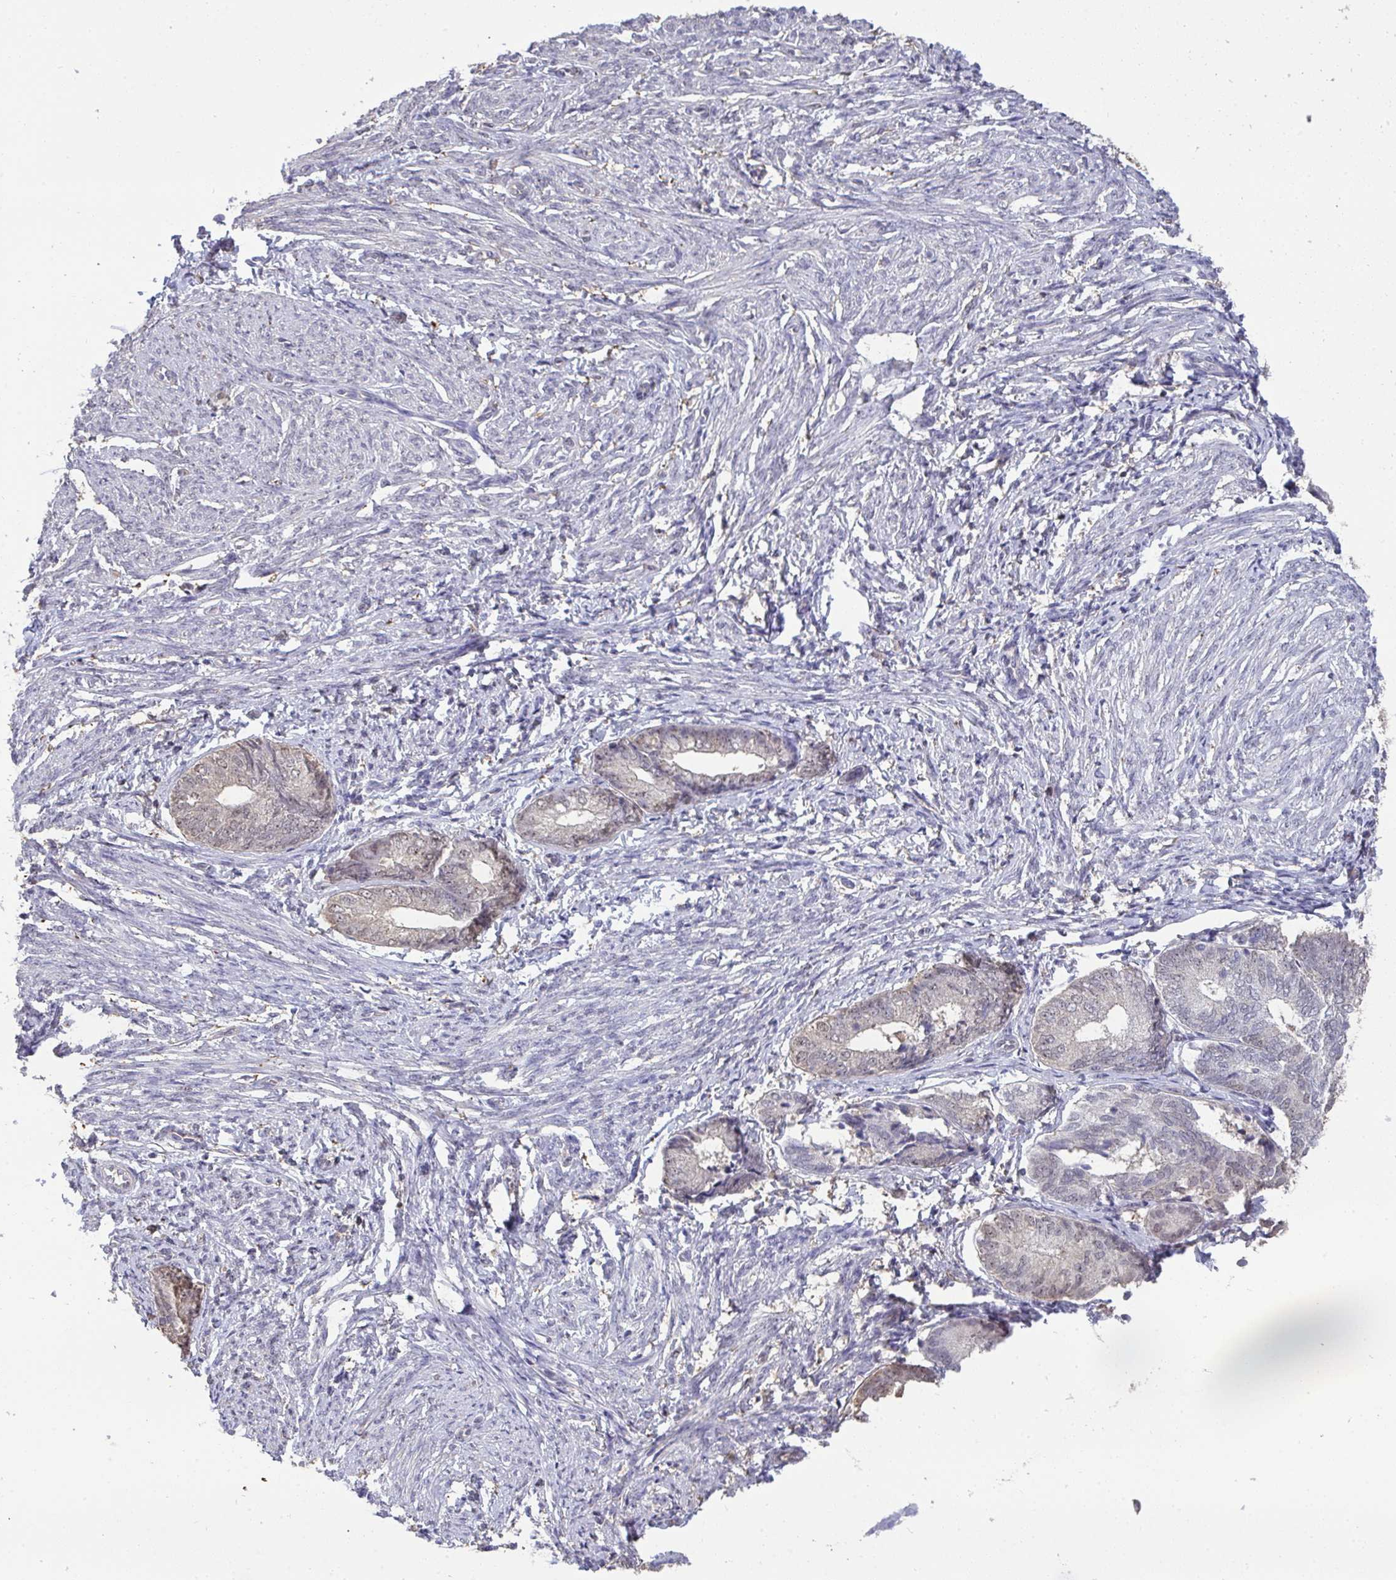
{"staining": {"intensity": "weak", "quantity": "<25%", "location": "nuclear"}, "tissue": "endometrial cancer", "cell_type": "Tumor cells", "image_type": "cancer", "snomed": [{"axis": "morphology", "description": "Adenocarcinoma, NOS"}, {"axis": "topography", "description": "Endometrium"}], "caption": "High magnification brightfield microscopy of endometrial cancer (adenocarcinoma) stained with DAB (3,3'-diaminobenzidine) (brown) and counterstained with hematoxylin (blue): tumor cells show no significant staining.", "gene": "SENP3", "patient": {"sex": "female", "age": 87}}